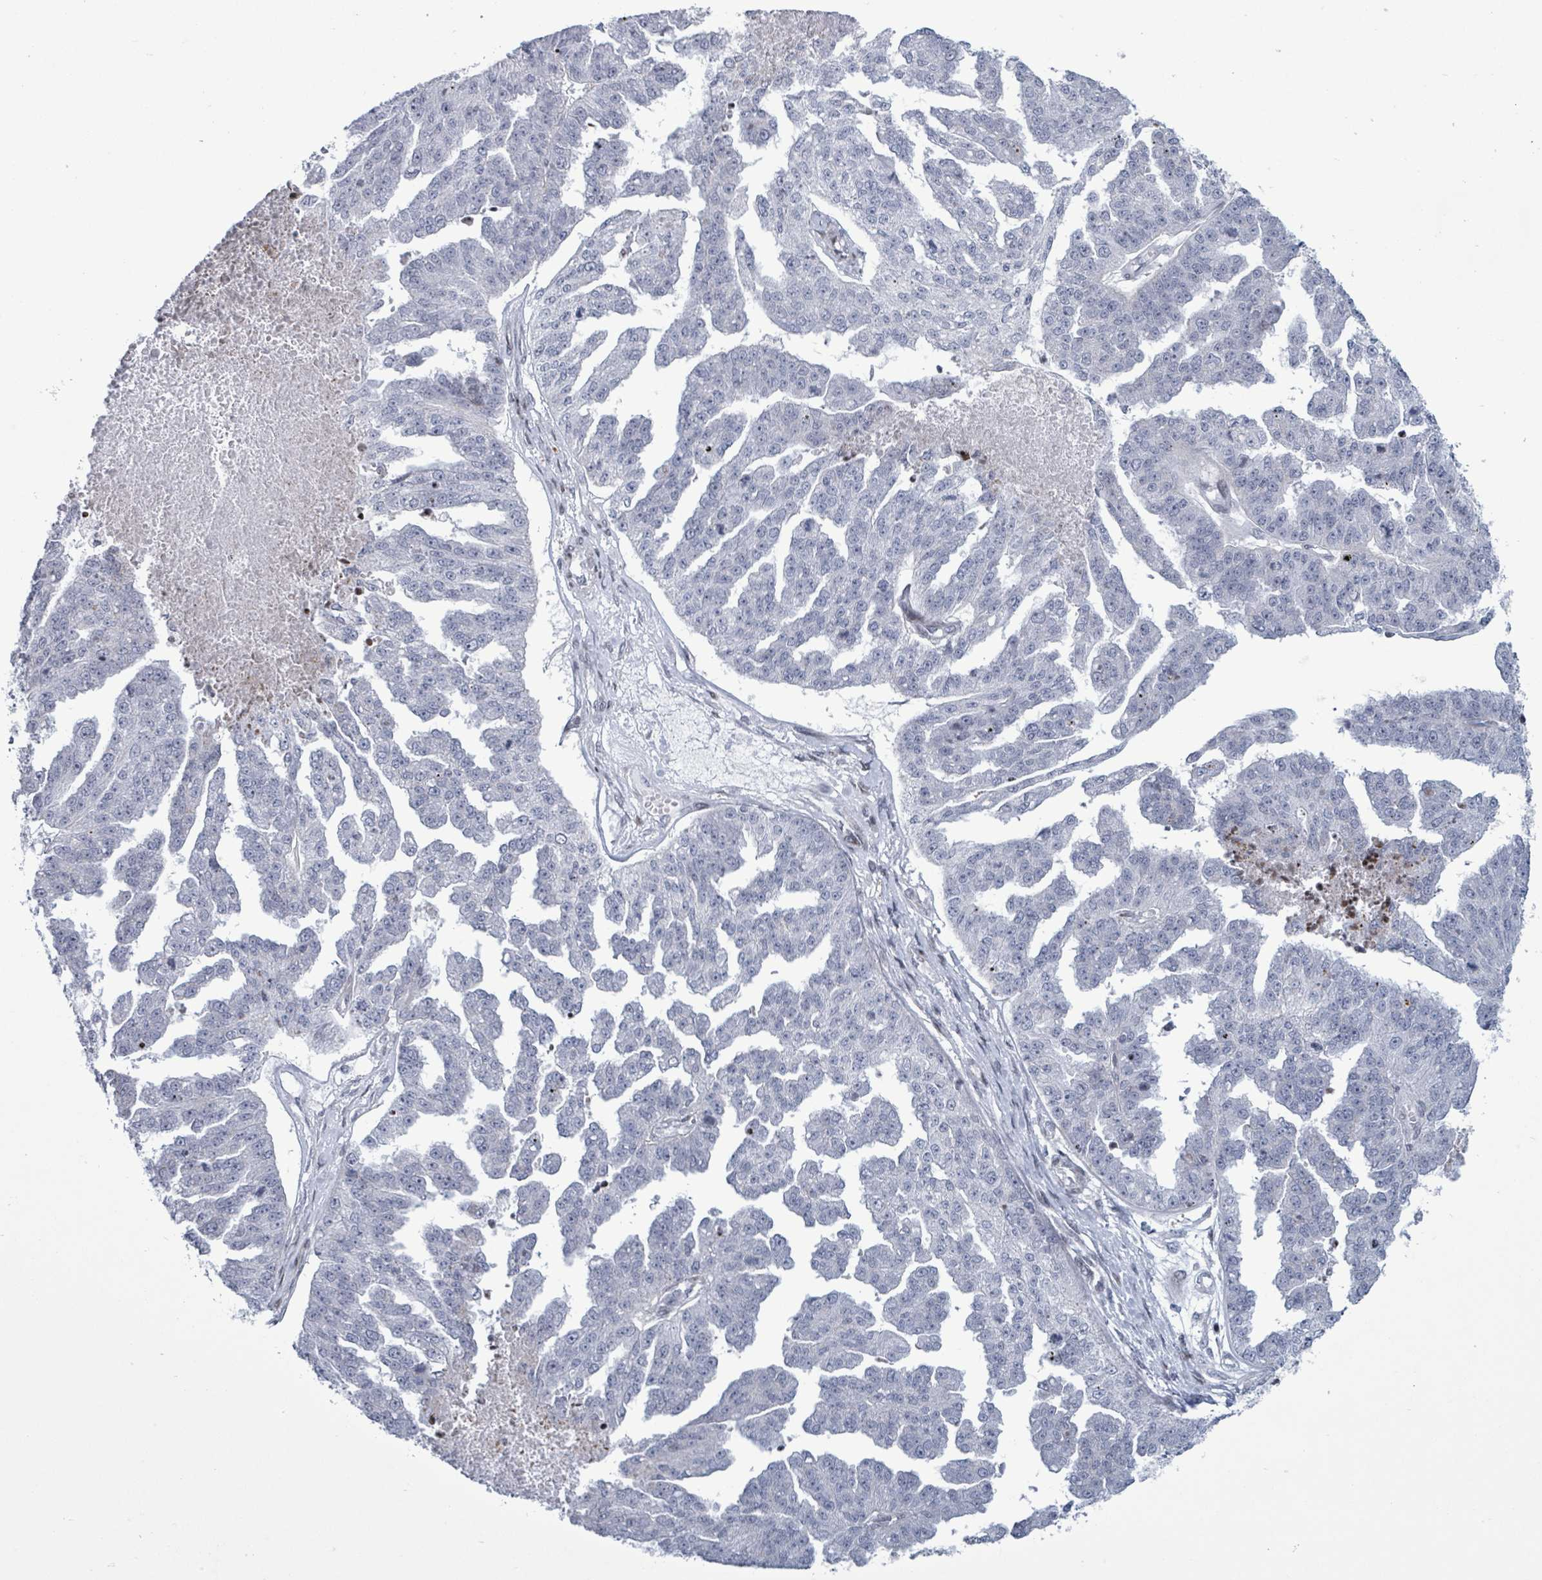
{"staining": {"intensity": "negative", "quantity": "none", "location": "none"}, "tissue": "ovarian cancer", "cell_type": "Tumor cells", "image_type": "cancer", "snomed": [{"axis": "morphology", "description": "Cystadenocarcinoma, serous, NOS"}, {"axis": "topography", "description": "Ovary"}], "caption": "Ovarian serous cystadenocarcinoma was stained to show a protein in brown. There is no significant positivity in tumor cells.", "gene": "FNDC4", "patient": {"sex": "female", "age": 58}}